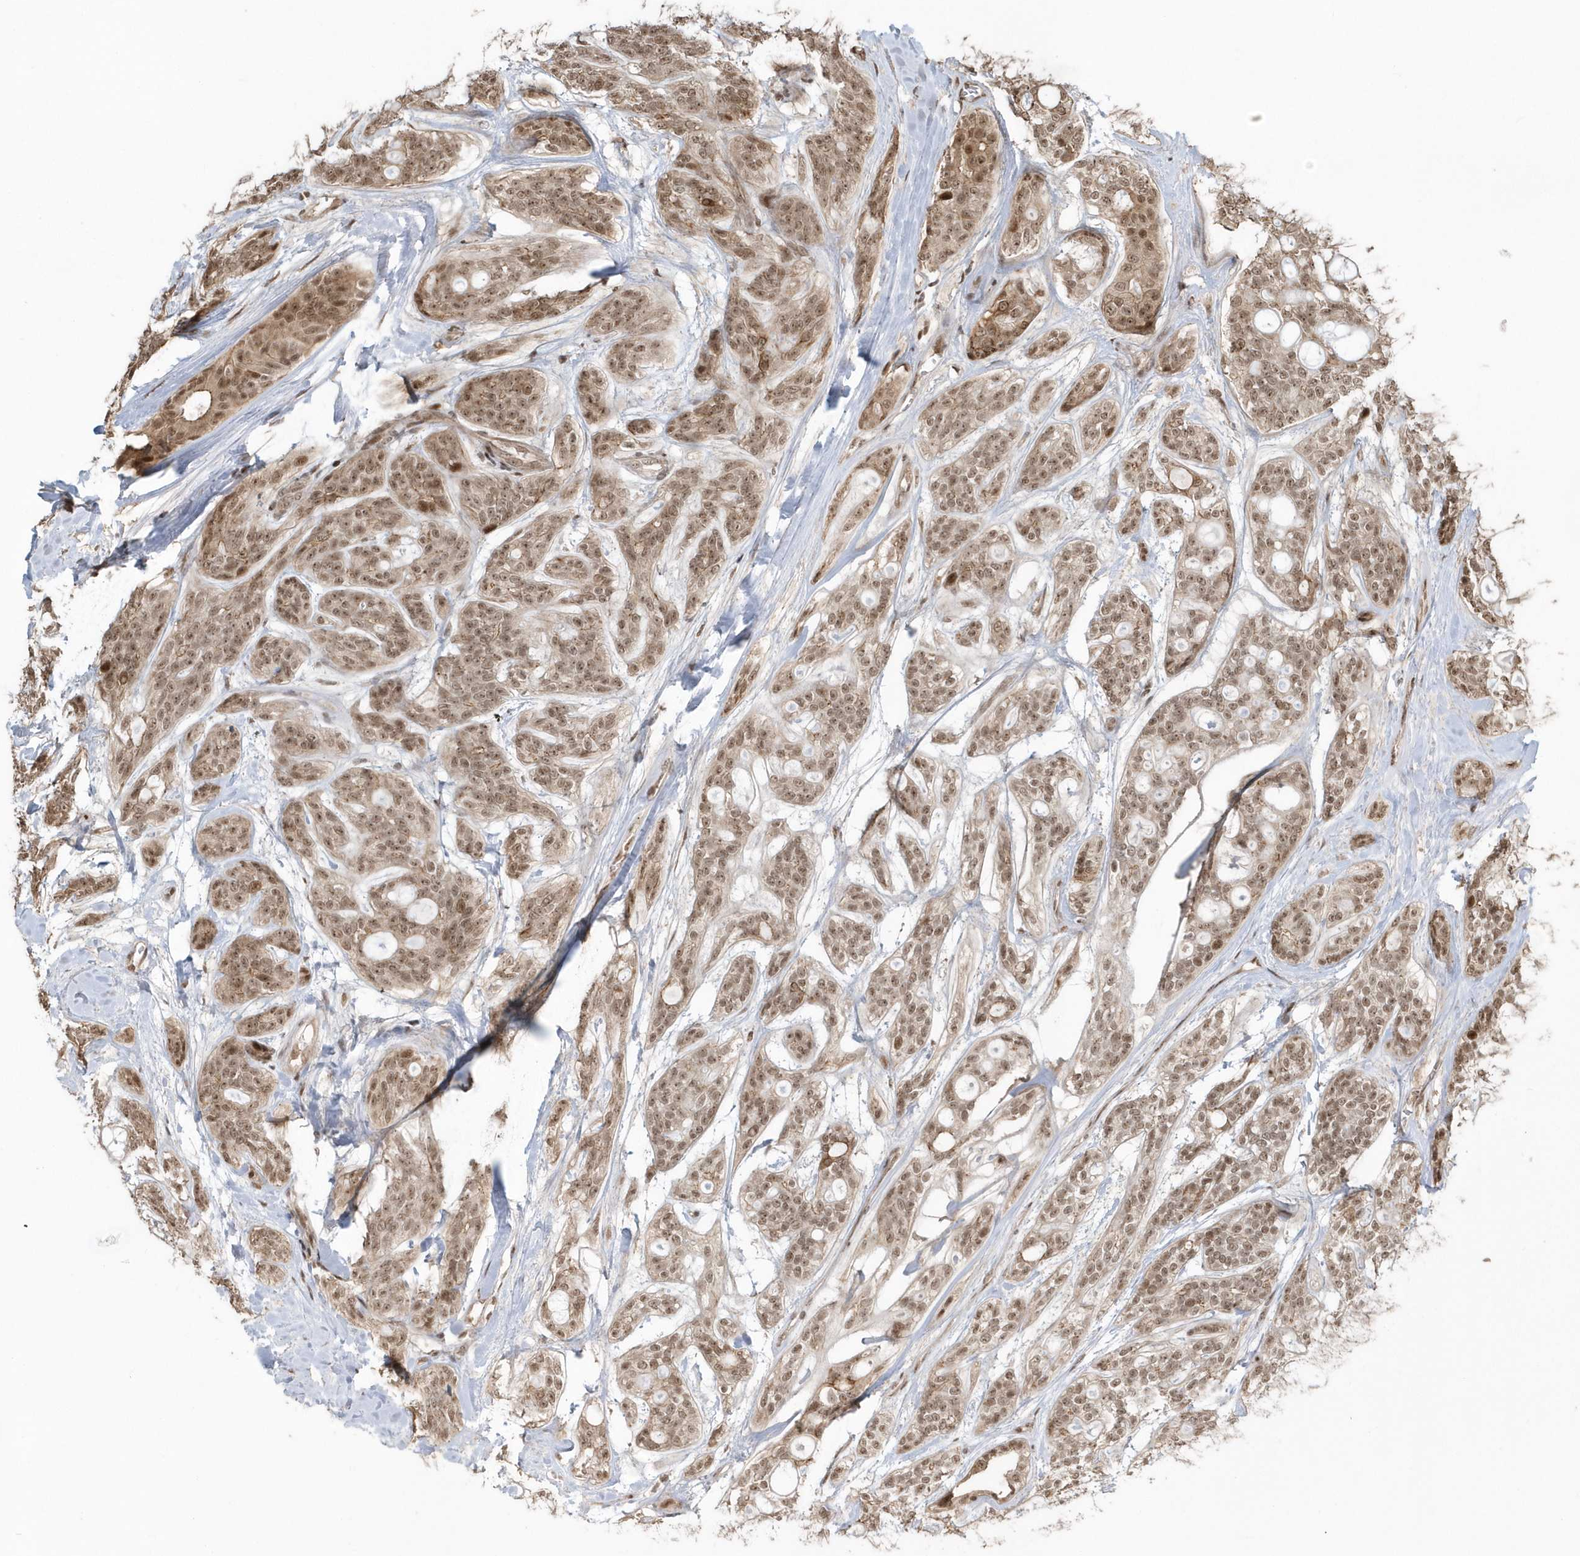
{"staining": {"intensity": "moderate", "quantity": ">75%", "location": "cytoplasmic/membranous,nuclear"}, "tissue": "head and neck cancer", "cell_type": "Tumor cells", "image_type": "cancer", "snomed": [{"axis": "morphology", "description": "Adenocarcinoma, NOS"}, {"axis": "topography", "description": "Head-Neck"}], "caption": "The histopathology image shows a brown stain indicating the presence of a protein in the cytoplasmic/membranous and nuclear of tumor cells in head and neck cancer (adenocarcinoma). Ihc stains the protein of interest in brown and the nuclei are stained blue.", "gene": "EPB41L4A", "patient": {"sex": "male", "age": 66}}